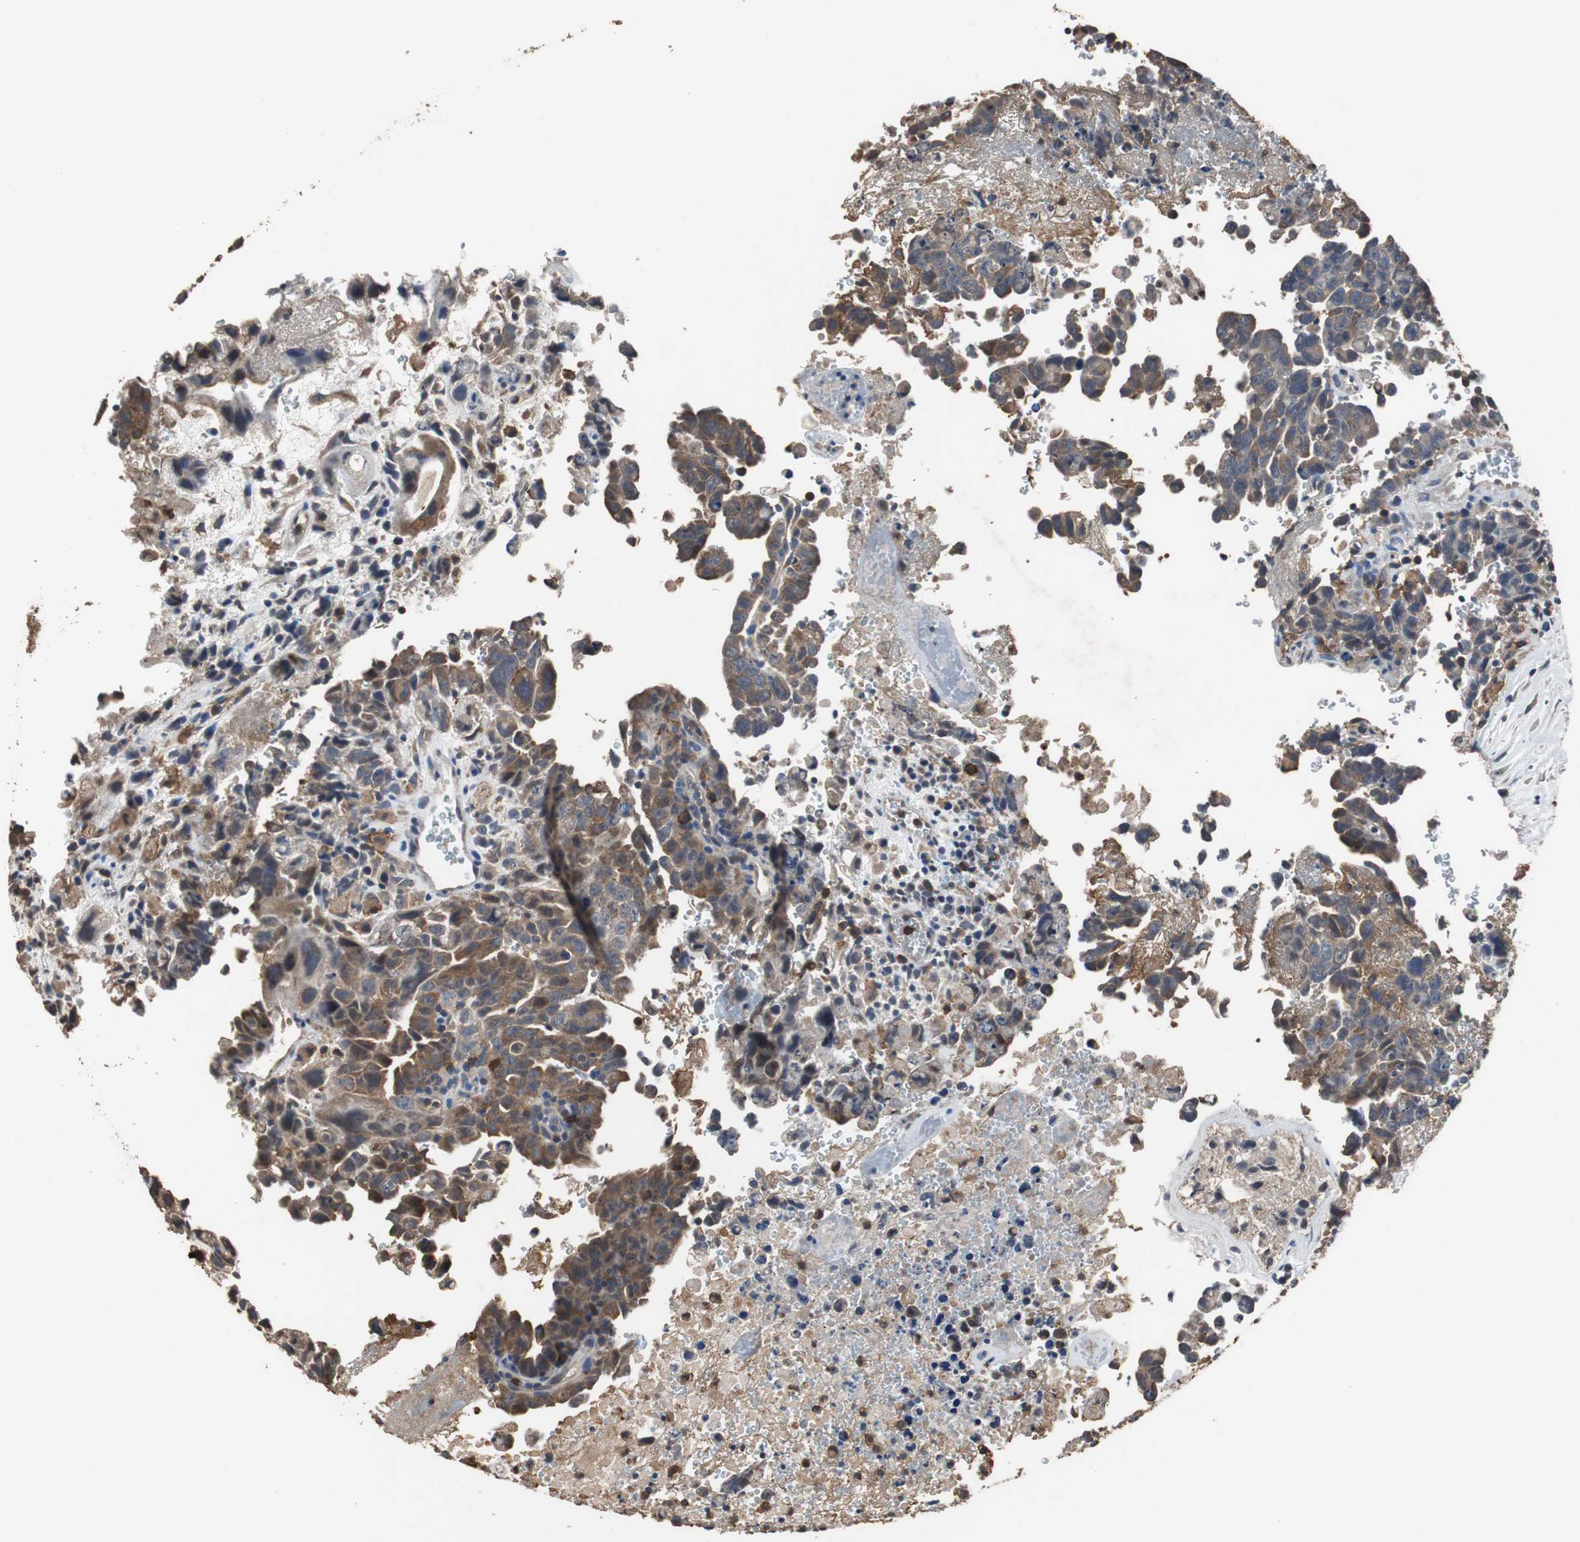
{"staining": {"intensity": "moderate", "quantity": "25%-75%", "location": "cytoplasmic/membranous"}, "tissue": "testis cancer", "cell_type": "Tumor cells", "image_type": "cancer", "snomed": [{"axis": "morphology", "description": "Carcinoma, Embryonal, NOS"}, {"axis": "topography", "description": "Testis"}], "caption": "Approximately 25%-75% of tumor cells in embryonal carcinoma (testis) exhibit moderate cytoplasmic/membranous protein staining as visualized by brown immunohistochemical staining.", "gene": "SCIMP", "patient": {"sex": "male", "age": 28}}